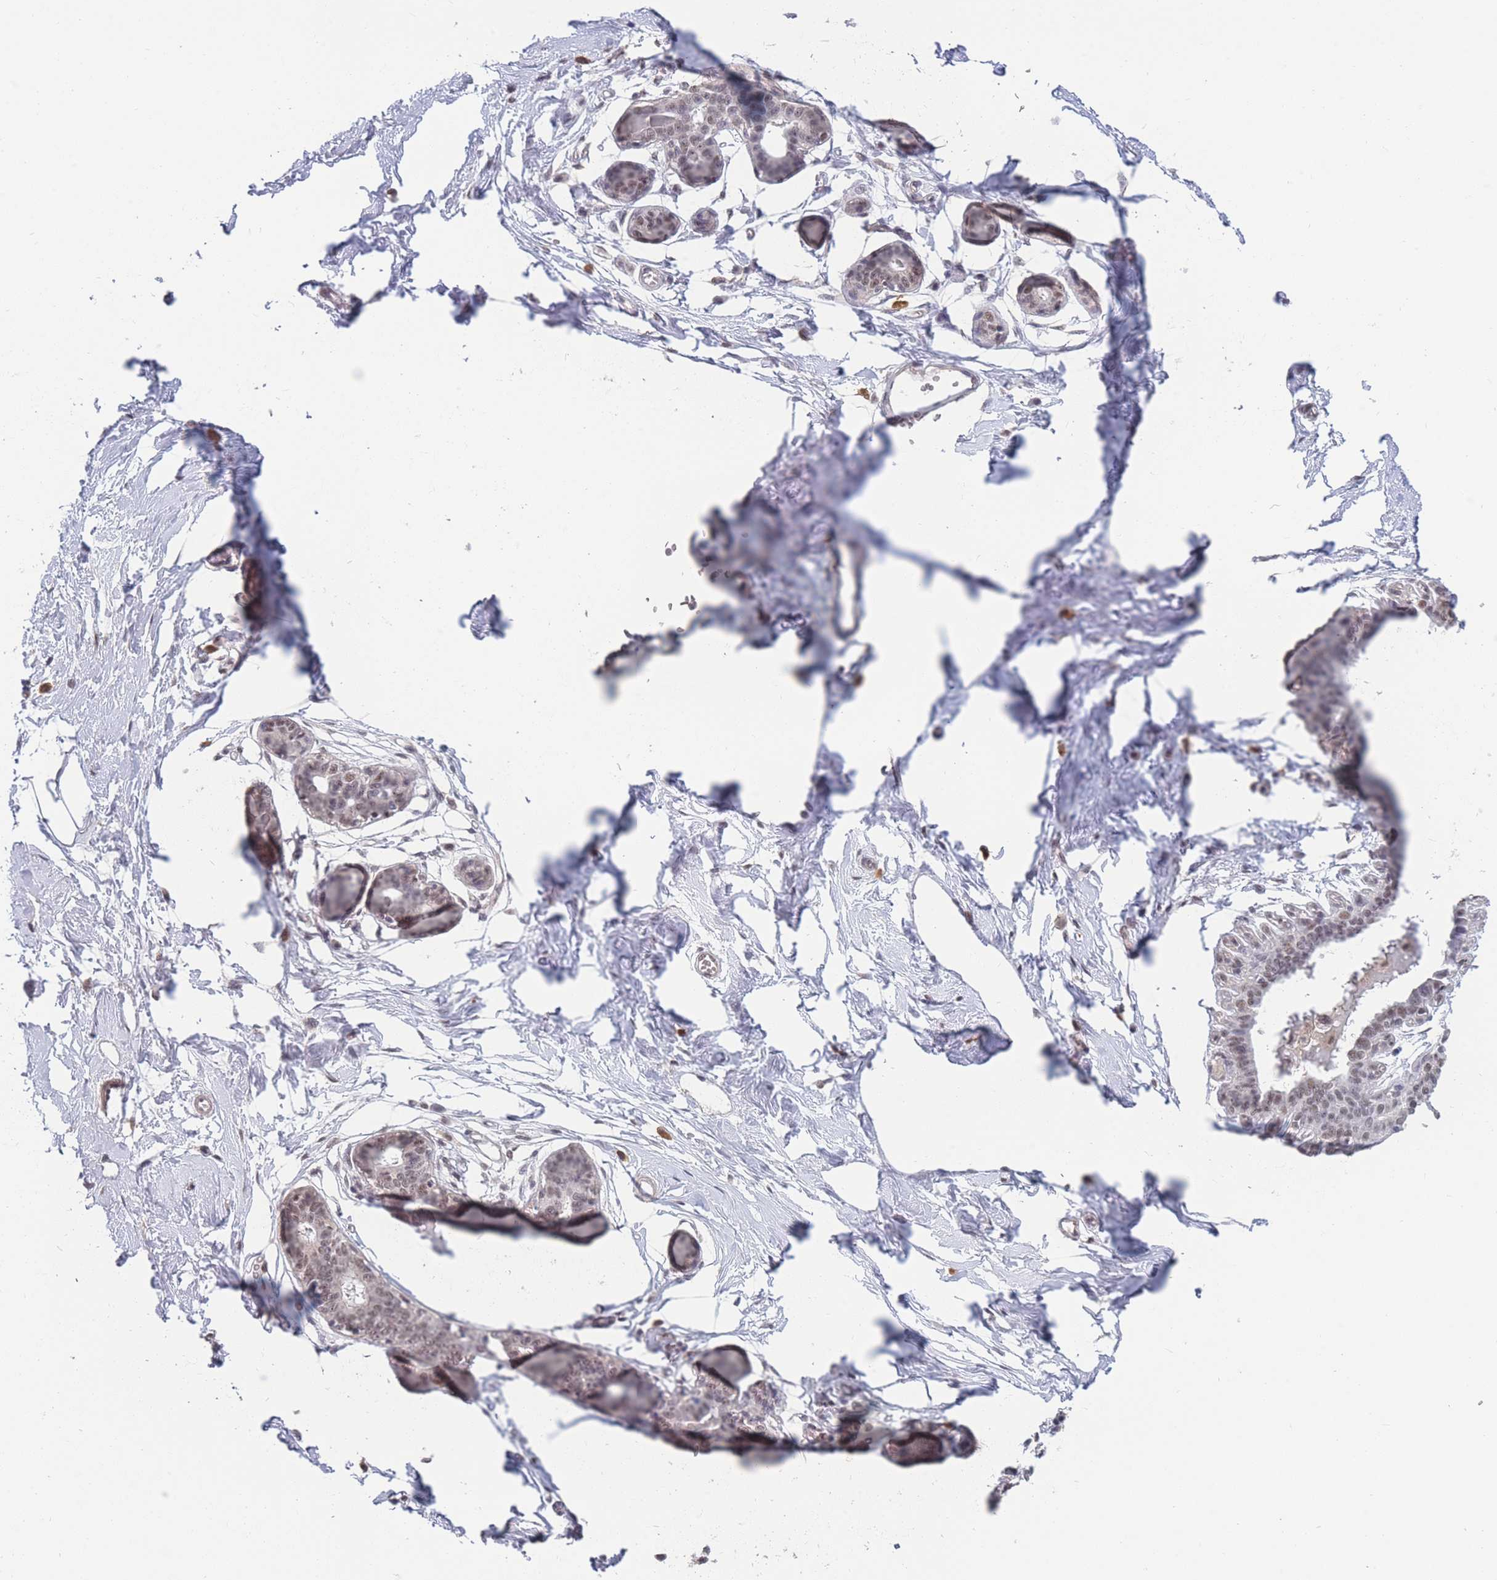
{"staining": {"intensity": "weak", "quantity": "<25%", "location": "nuclear"}, "tissue": "breast", "cell_type": "Adipocytes", "image_type": "normal", "snomed": [{"axis": "morphology", "description": "Normal tissue, NOS"}, {"axis": "topography", "description": "Breast"}], "caption": "An immunohistochemistry histopathology image of normal breast is shown. There is no staining in adipocytes of breast. (Brightfield microscopy of DAB immunohistochemistry (IHC) at high magnification).", "gene": "SNRPA1", "patient": {"sex": "female", "age": 45}}